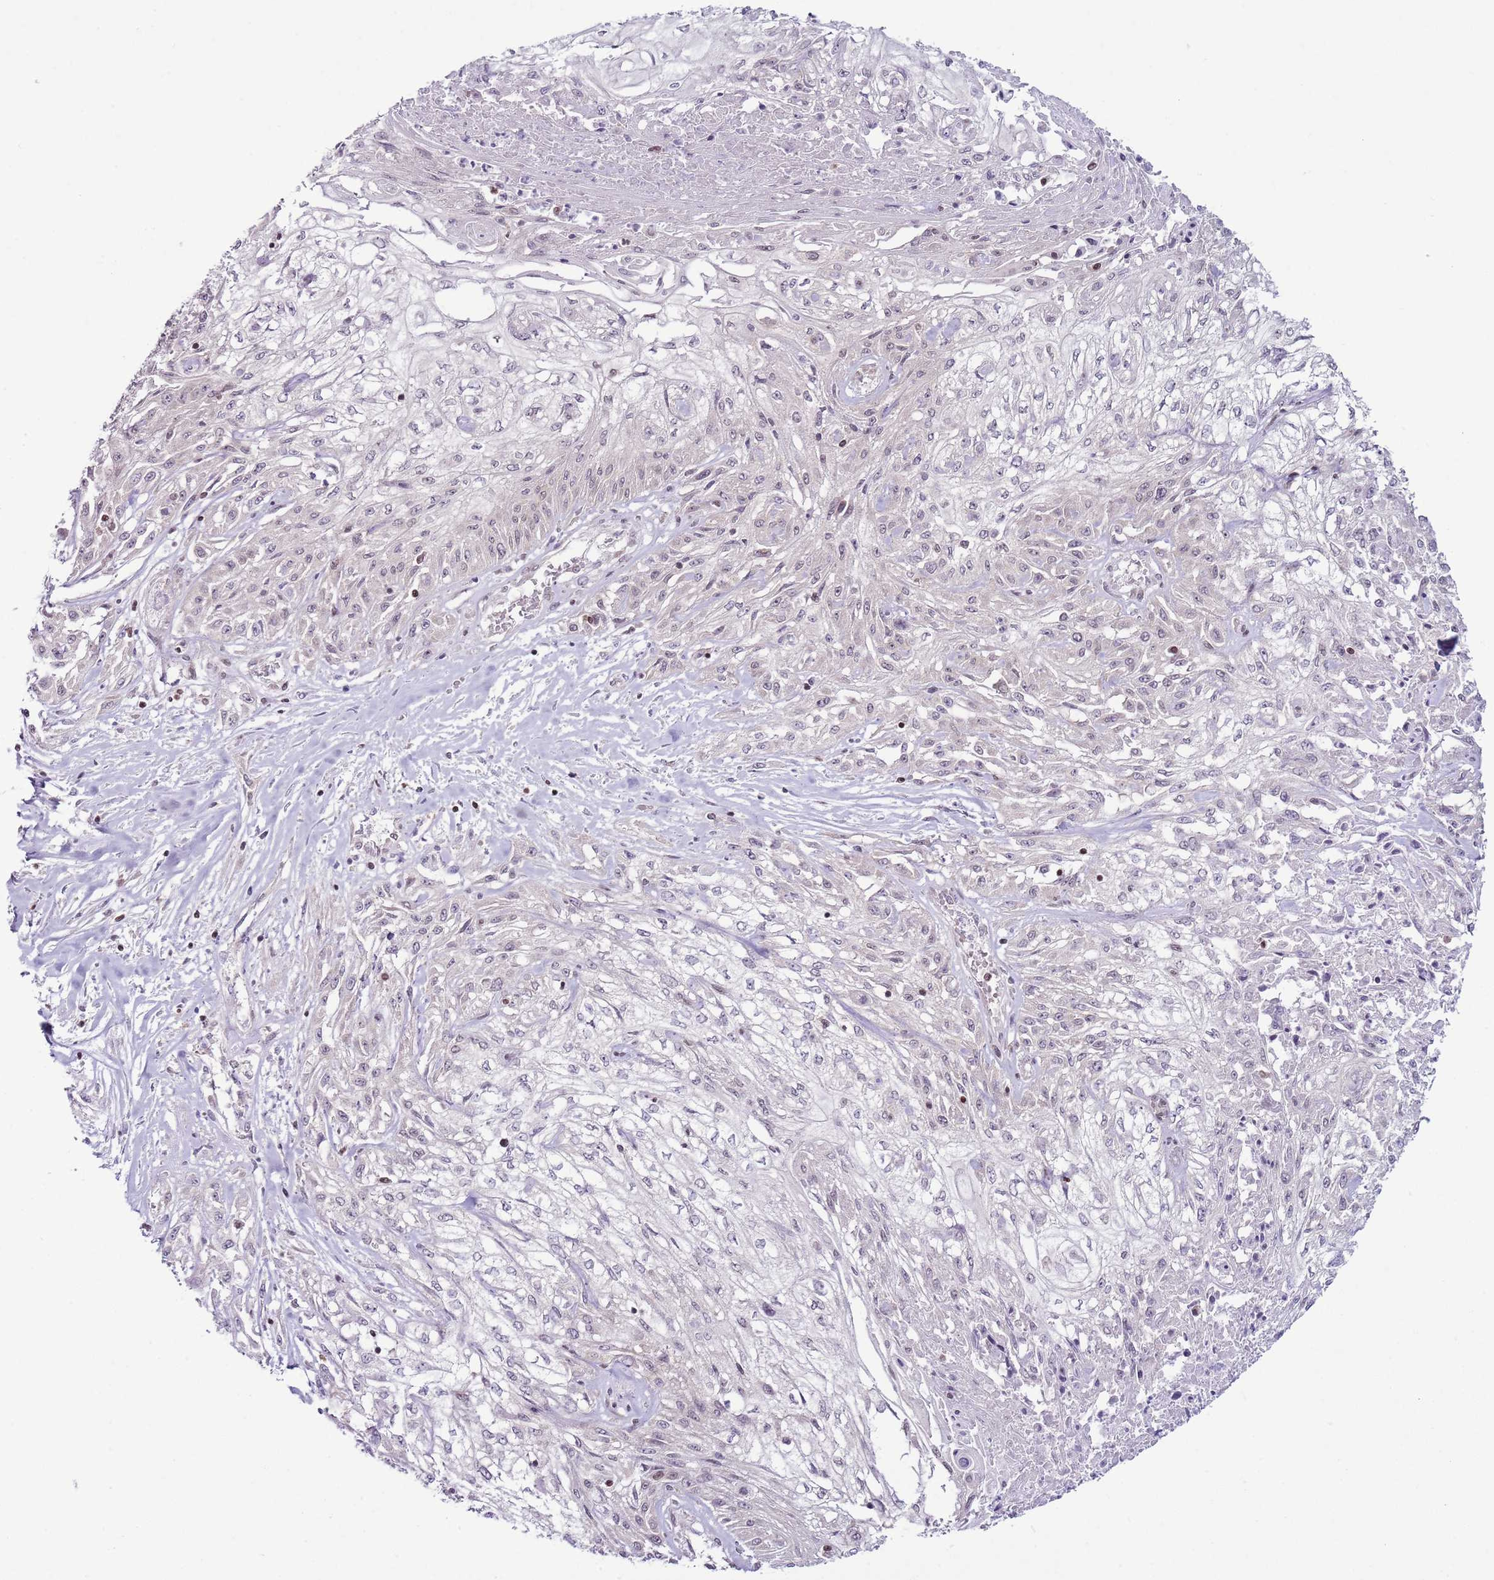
{"staining": {"intensity": "negative", "quantity": "none", "location": "none"}, "tissue": "skin cancer", "cell_type": "Tumor cells", "image_type": "cancer", "snomed": [{"axis": "morphology", "description": "Squamous cell carcinoma, NOS"}, {"axis": "morphology", "description": "Squamous cell carcinoma, metastatic, NOS"}, {"axis": "topography", "description": "Skin"}, {"axis": "topography", "description": "Lymph node"}], "caption": "This is an immunohistochemistry (IHC) image of human skin metastatic squamous cell carcinoma. There is no positivity in tumor cells.", "gene": "SELENOH", "patient": {"sex": "male", "age": 75}}